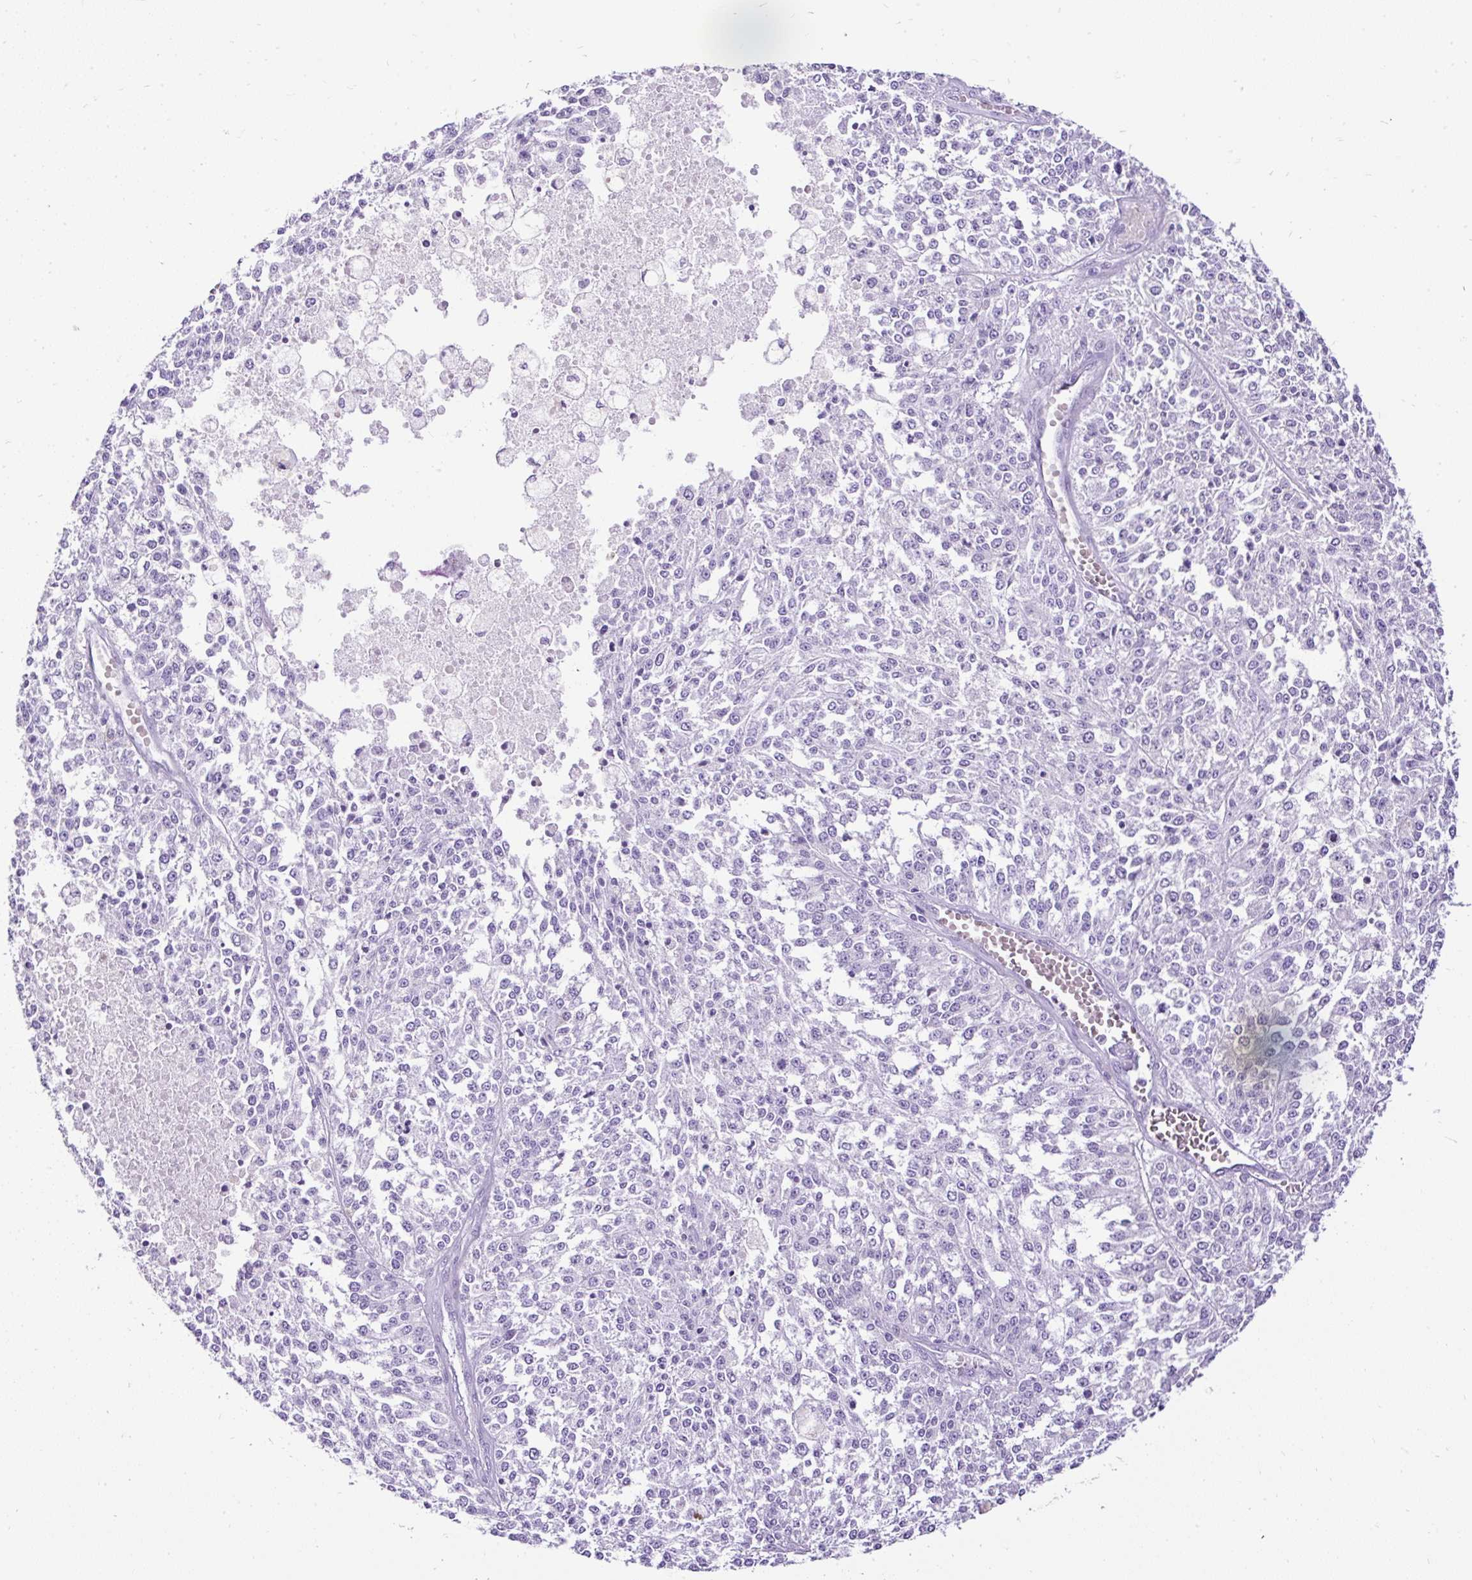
{"staining": {"intensity": "negative", "quantity": "none", "location": "none"}, "tissue": "melanoma", "cell_type": "Tumor cells", "image_type": "cancer", "snomed": [{"axis": "morphology", "description": "Malignant melanoma, NOS"}, {"axis": "topography", "description": "Skin"}], "caption": "This is a image of immunohistochemistry (IHC) staining of melanoma, which shows no staining in tumor cells. (Immunohistochemistry, brightfield microscopy, high magnification).", "gene": "CEL", "patient": {"sex": "female", "age": 64}}